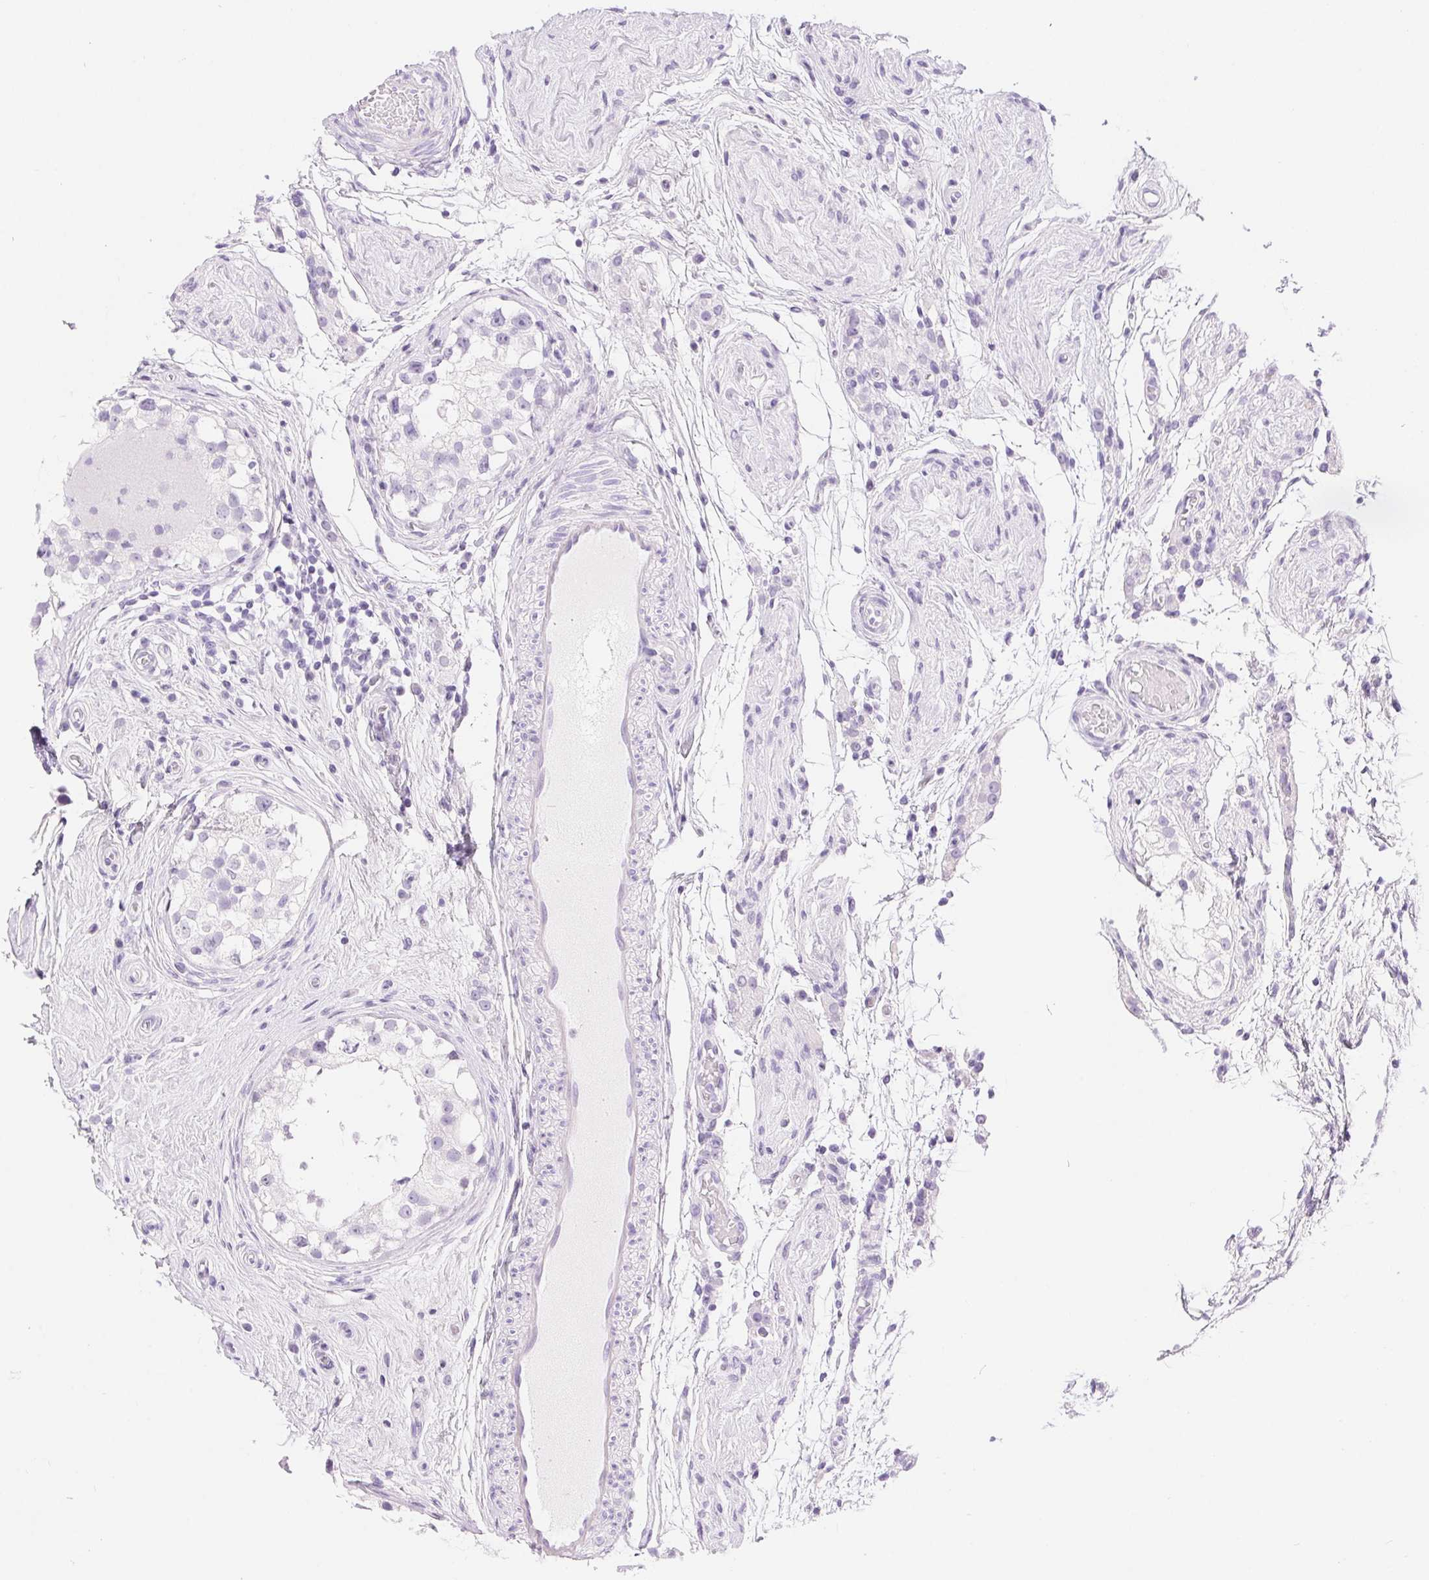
{"staining": {"intensity": "negative", "quantity": "none", "location": "none"}, "tissue": "testis", "cell_type": "Cells in seminiferous ducts", "image_type": "normal", "snomed": [{"axis": "morphology", "description": "Normal tissue, NOS"}, {"axis": "morphology", "description": "Seminoma, NOS"}, {"axis": "topography", "description": "Testis"}], "caption": "A histopathology image of testis stained for a protein exhibits no brown staining in cells in seminiferous ducts.", "gene": "XDH", "patient": {"sex": "male", "age": 29}}